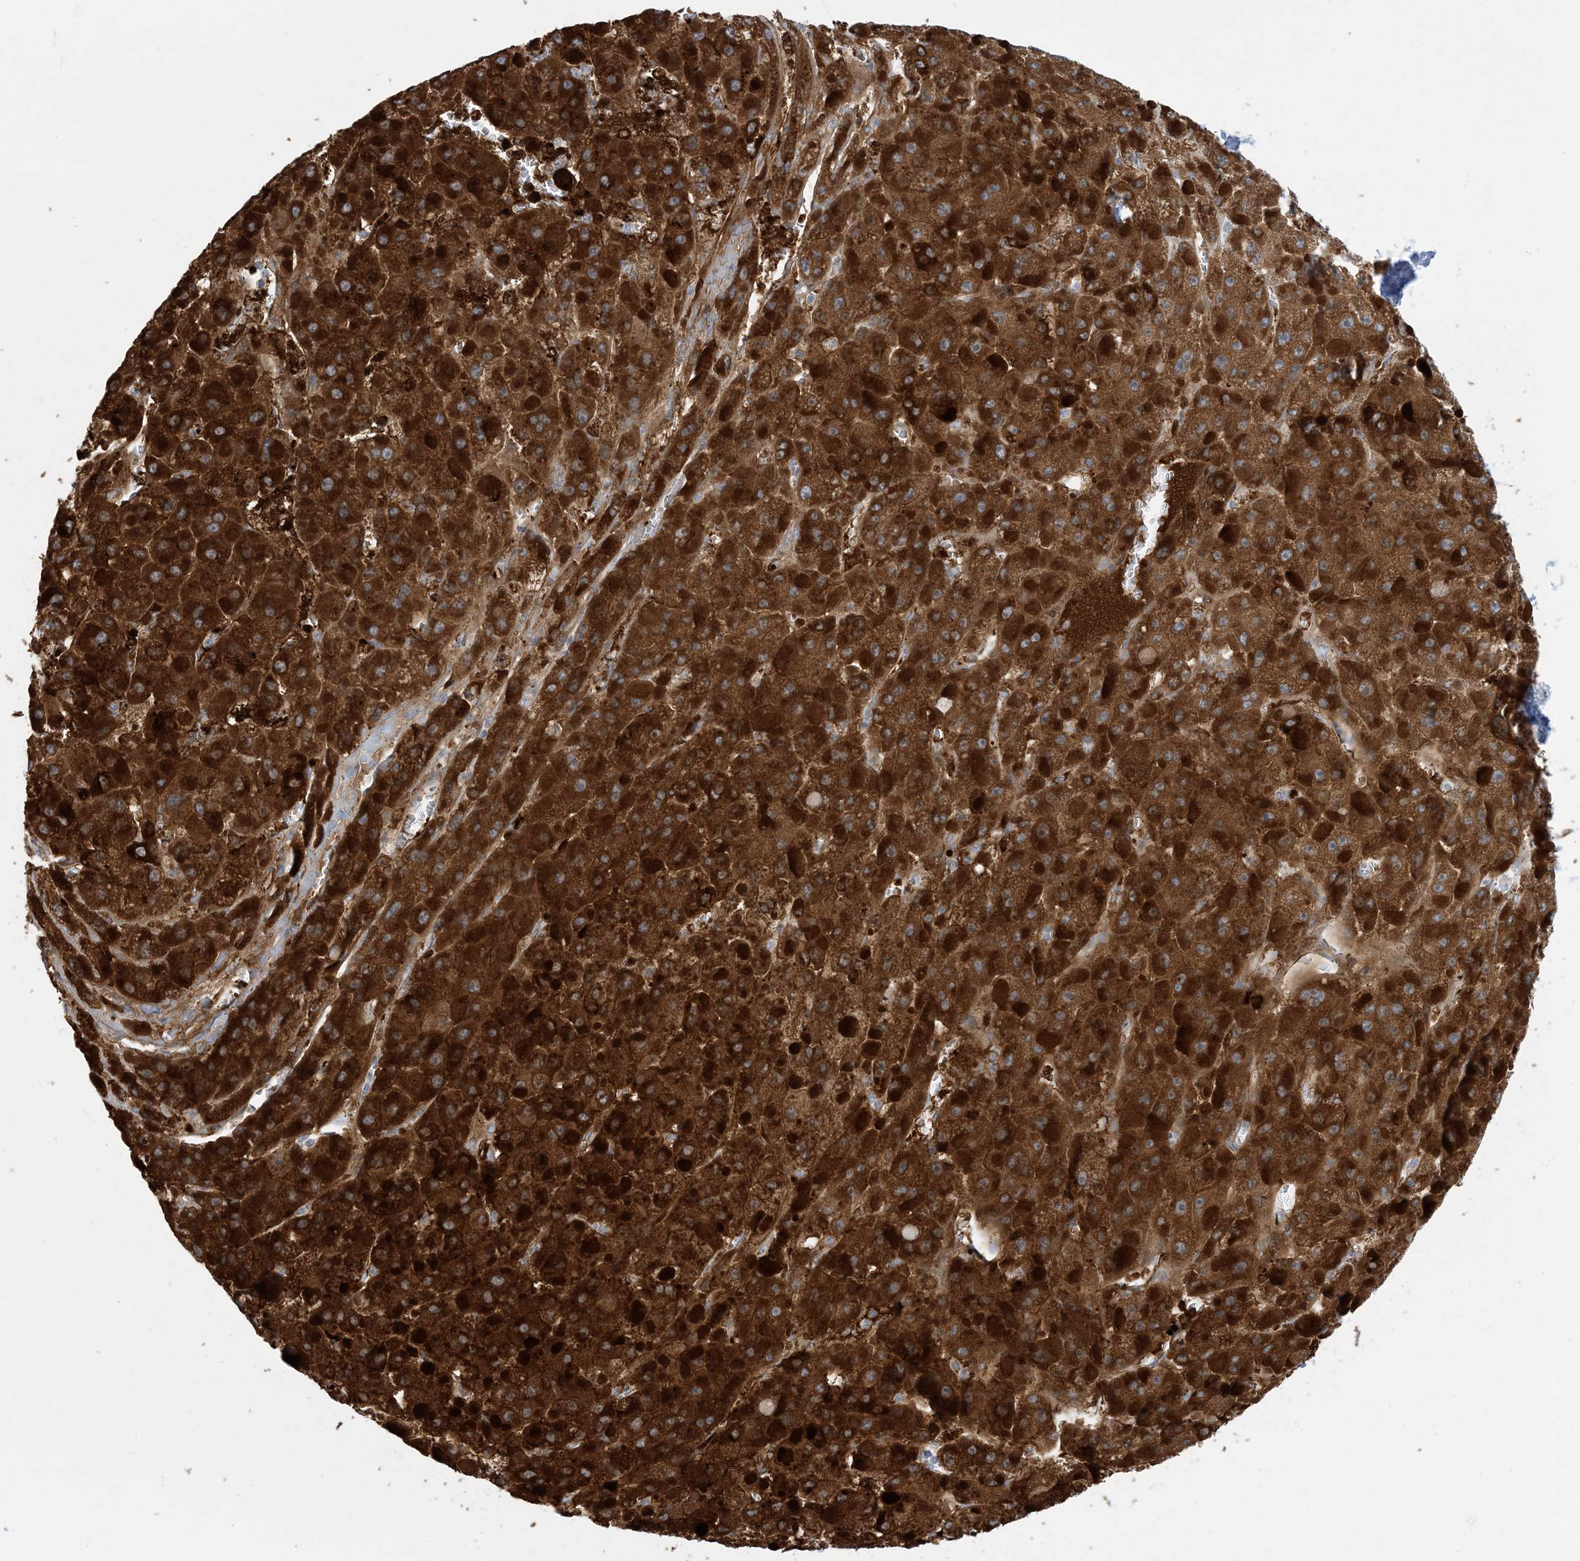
{"staining": {"intensity": "strong", "quantity": ">75%", "location": "cytoplasmic/membranous"}, "tissue": "liver cancer", "cell_type": "Tumor cells", "image_type": "cancer", "snomed": [{"axis": "morphology", "description": "Carcinoma, Hepatocellular, NOS"}, {"axis": "topography", "description": "Liver"}], "caption": "Tumor cells demonstrate high levels of strong cytoplasmic/membranous staining in approximately >75% of cells in liver hepatocellular carcinoma.", "gene": "MRPS18A", "patient": {"sex": "female", "age": 73}}